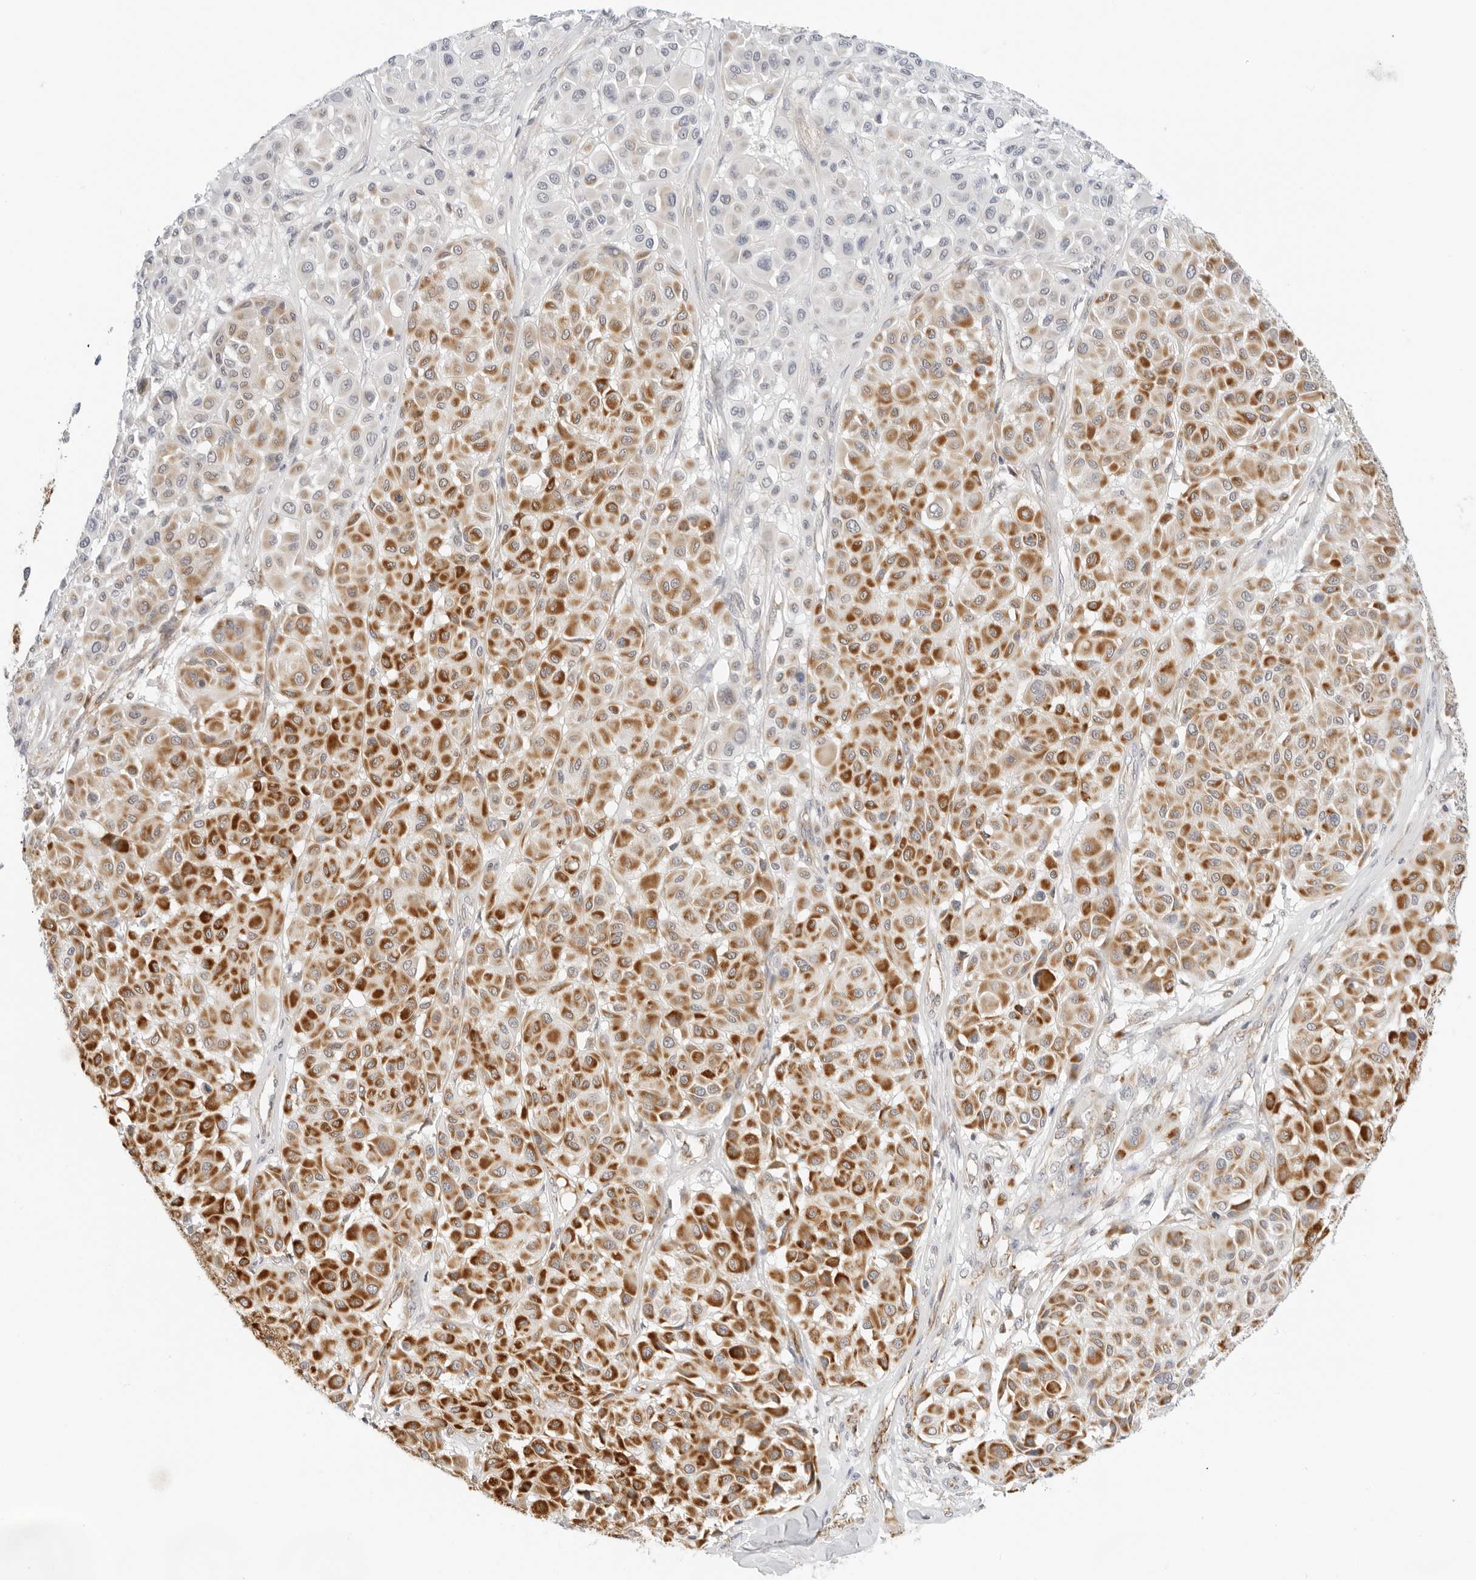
{"staining": {"intensity": "strong", "quantity": "25%-75%", "location": "cytoplasmic/membranous"}, "tissue": "melanoma", "cell_type": "Tumor cells", "image_type": "cancer", "snomed": [{"axis": "morphology", "description": "Malignant melanoma, Metastatic site"}, {"axis": "topography", "description": "Soft tissue"}], "caption": "Human malignant melanoma (metastatic site) stained for a protein (brown) displays strong cytoplasmic/membranous positive positivity in approximately 25%-75% of tumor cells.", "gene": "RC3H1", "patient": {"sex": "male", "age": 41}}